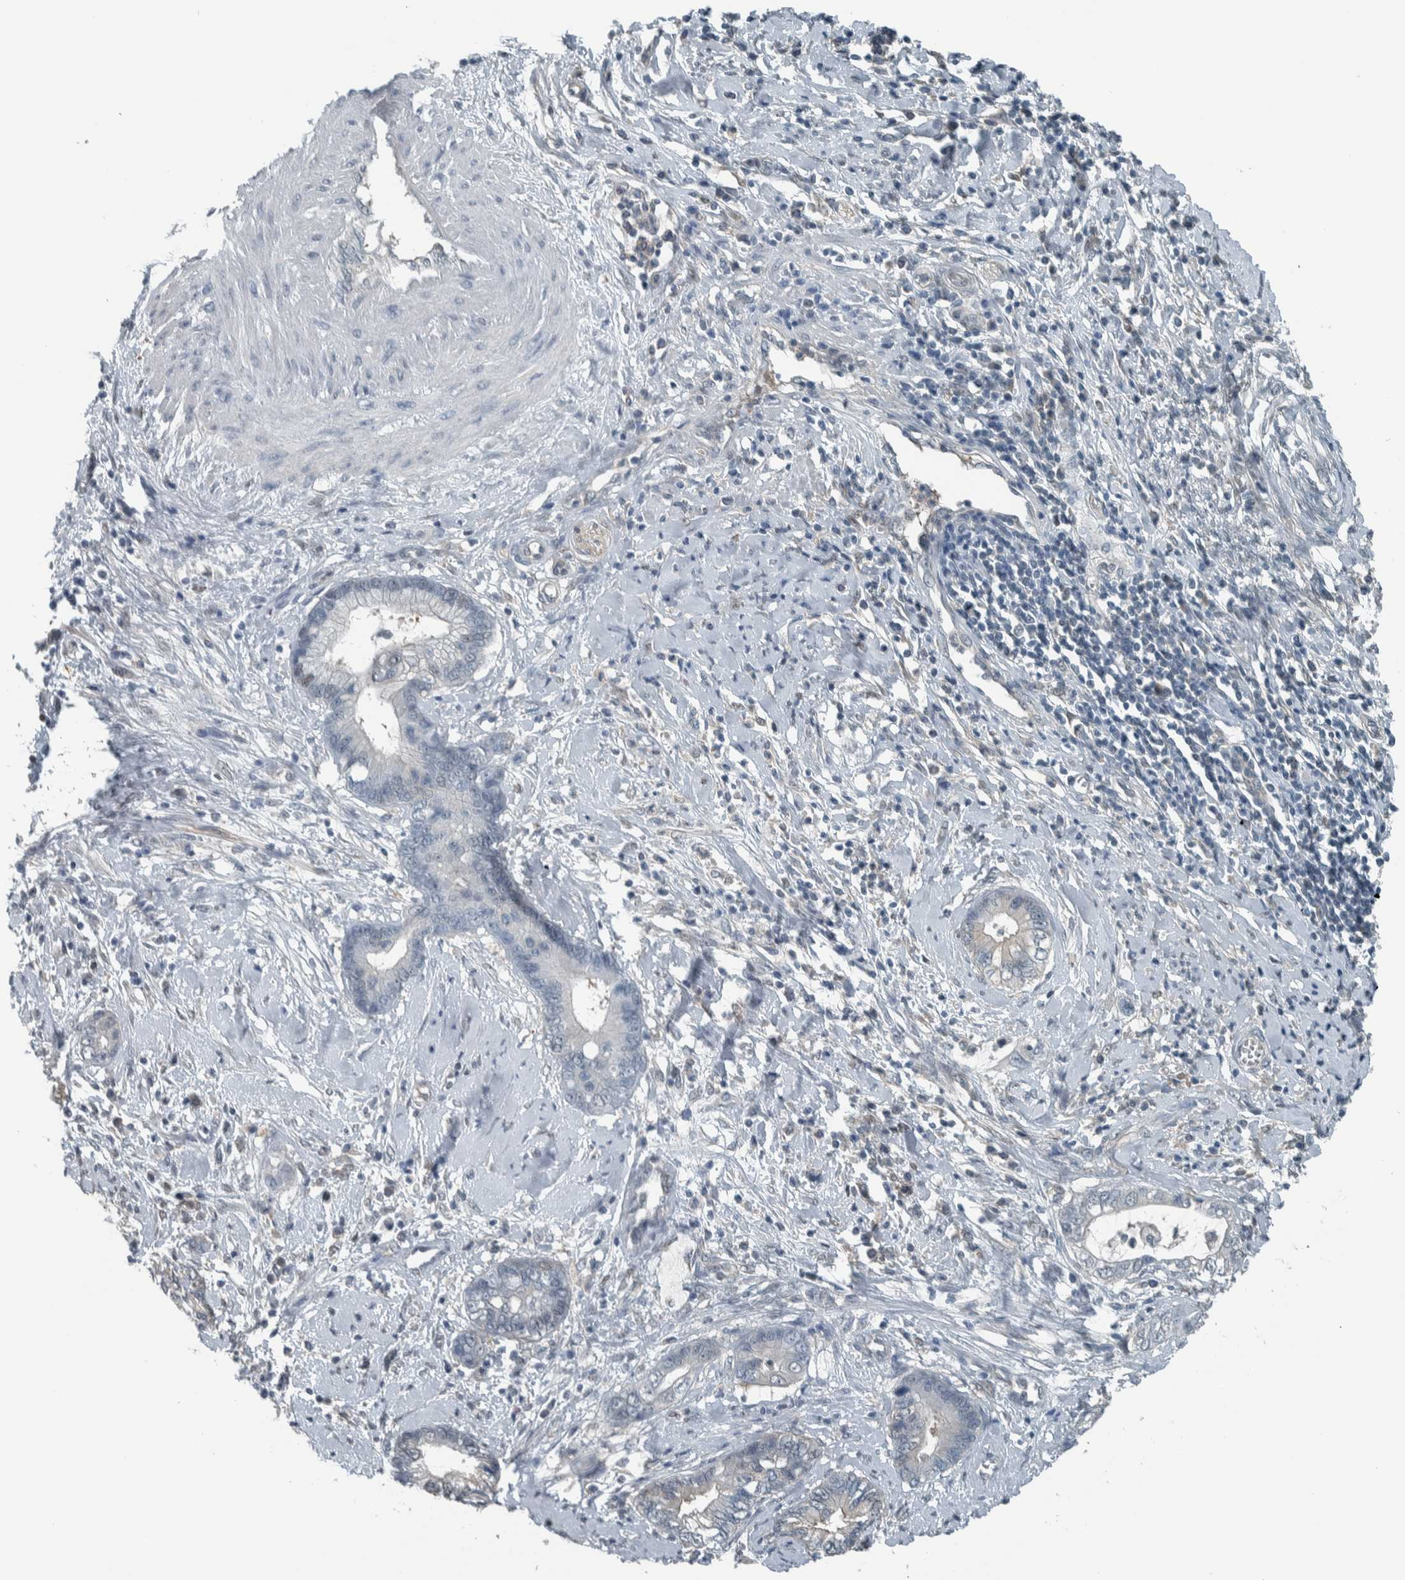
{"staining": {"intensity": "negative", "quantity": "none", "location": "none"}, "tissue": "cervical cancer", "cell_type": "Tumor cells", "image_type": "cancer", "snomed": [{"axis": "morphology", "description": "Adenocarcinoma, NOS"}, {"axis": "topography", "description": "Cervix"}], "caption": "Adenocarcinoma (cervical) was stained to show a protein in brown. There is no significant staining in tumor cells.", "gene": "ALAD", "patient": {"sex": "female", "age": 44}}